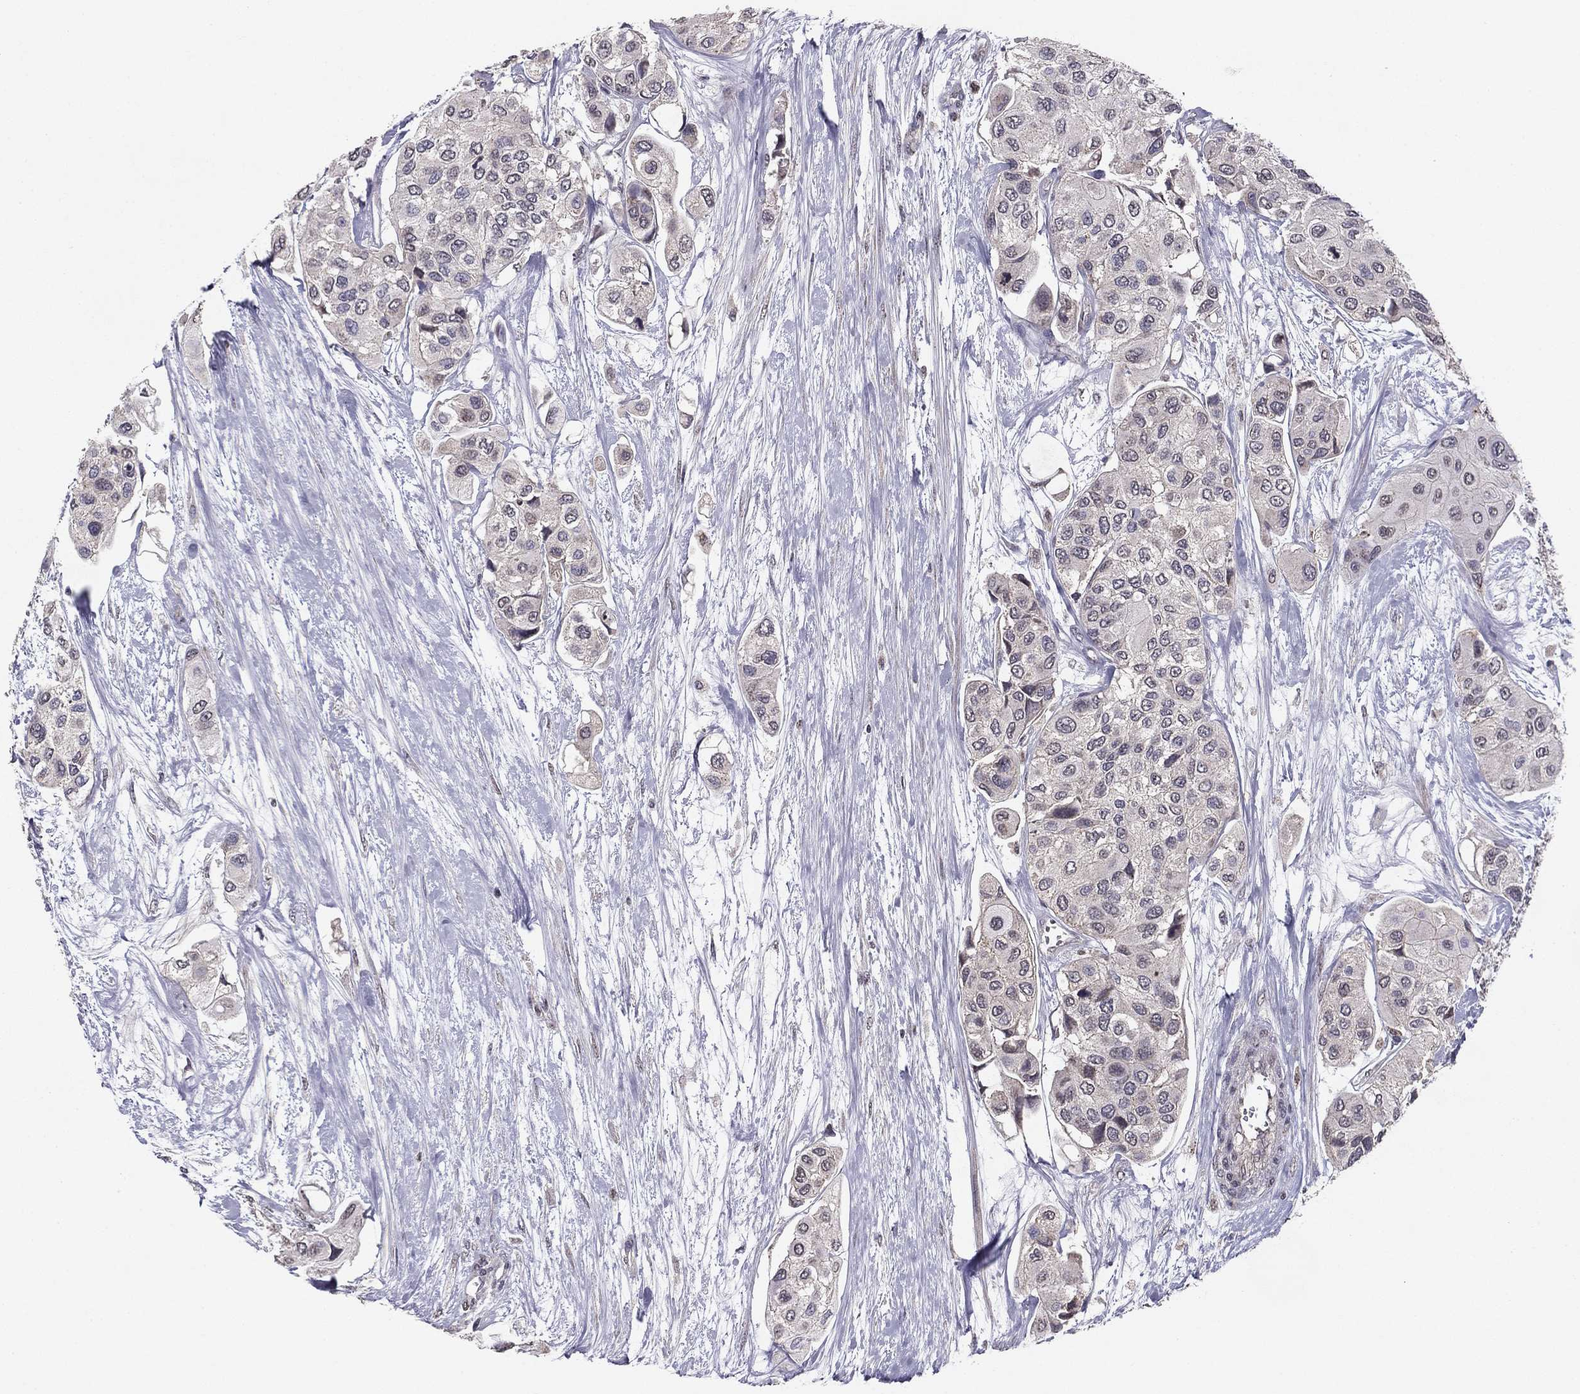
{"staining": {"intensity": "negative", "quantity": "none", "location": "none"}, "tissue": "urothelial cancer", "cell_type": "Tumor cells", "image_type": "cancer", "snomed": [{"axis": "morphology", "description": "Urothelial carcinoma, High grade"}, {"axis": "topography", "description": "Urinary bladder"}], "caption": "The micrograph demonstrates no significant staining in tumor cells of urothelial cancer.", "gene": "HCN1", "patient": {"sex": "male", "age": 77}}